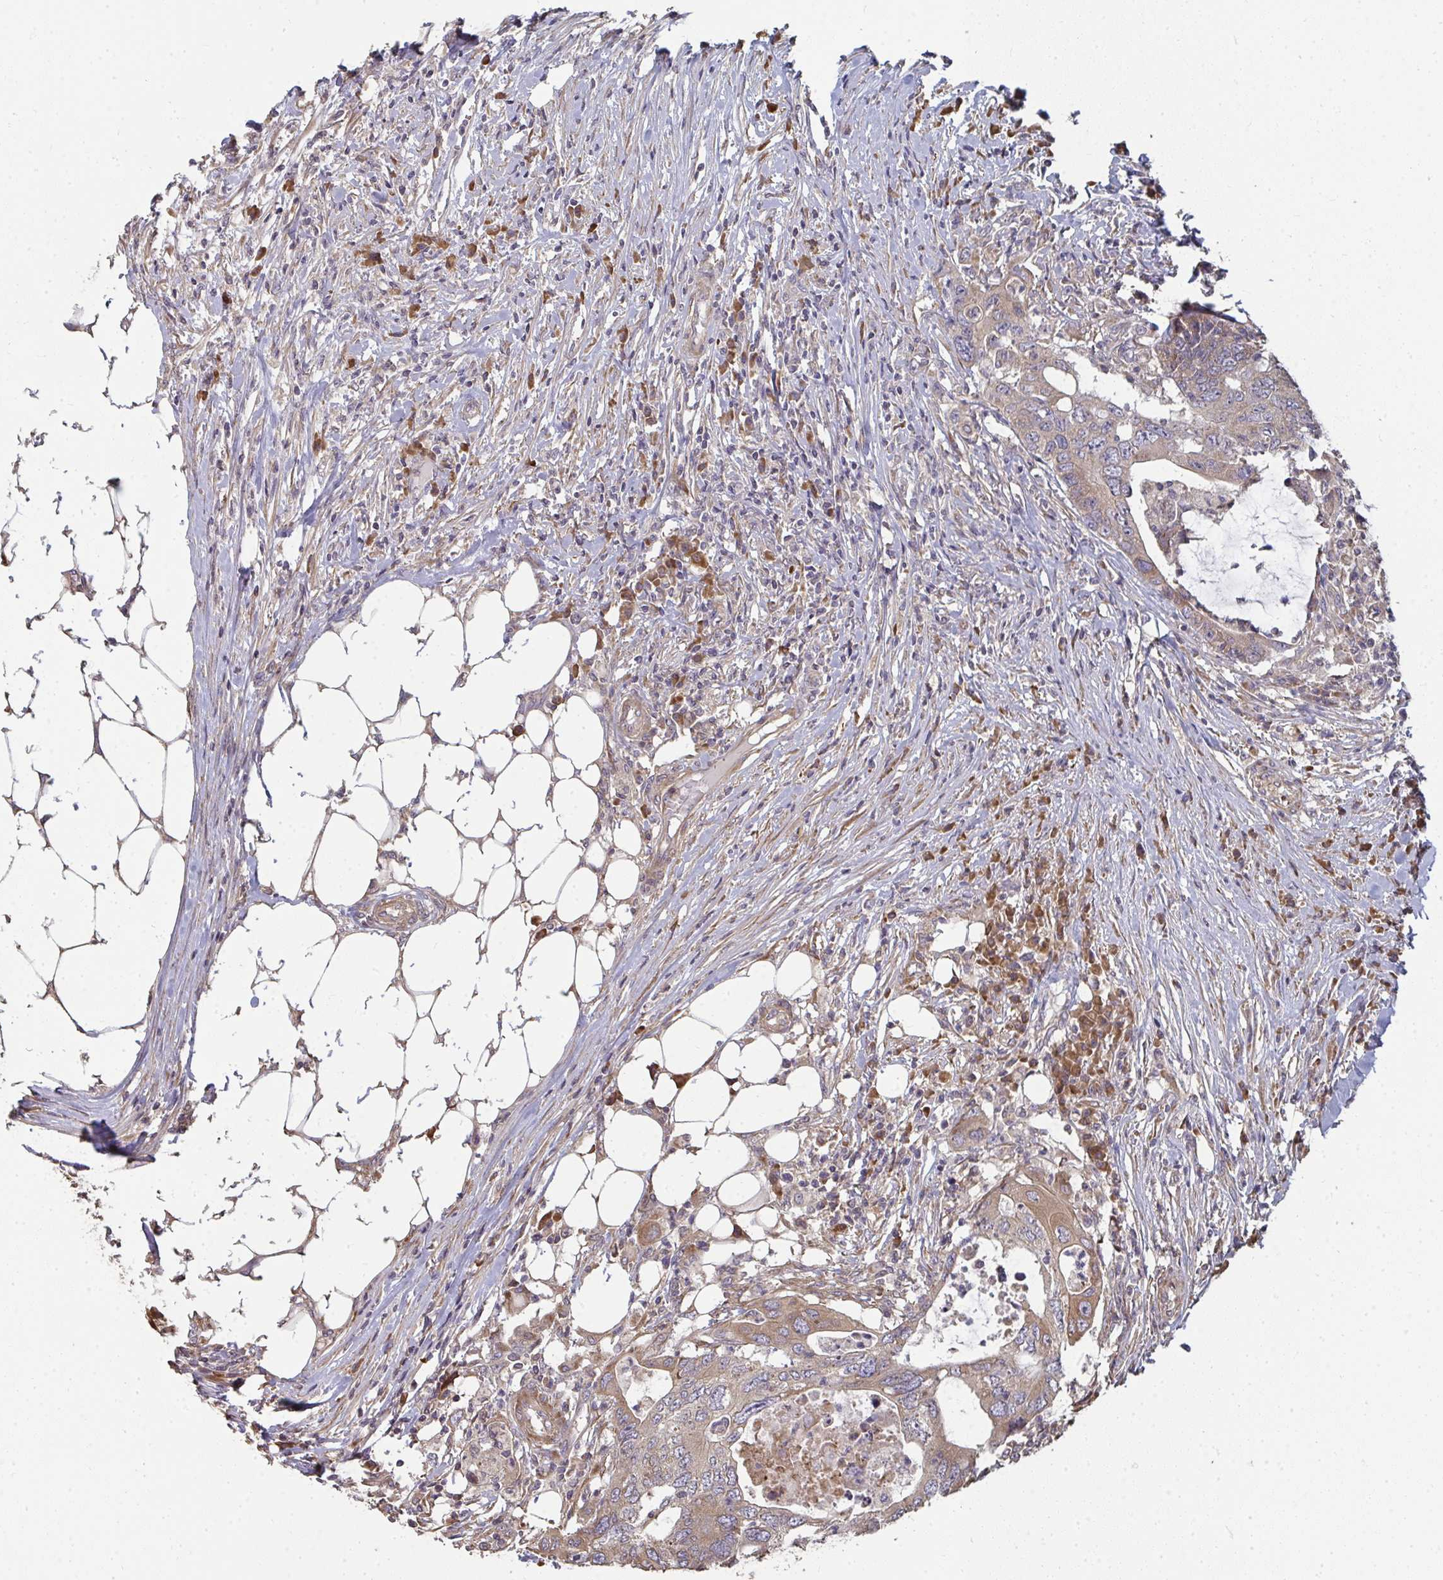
{"staining": {"intensity": "moderate", "quantity": ">75%", "location": "cytoplasmic/membranous"}, "tissue": "colorectal cancer", "cell_type": "Tumor cells", "image_type": "cancer", "snomed": [{"axis": "morphology", "description": "Adenocarcinoma, NOS"}, {"axis": "topography", "description": "Colon"}], "caption": "Adenocarcinoma (colorectal) tissue exhibits moderate cytoplasmic/membranous positivity in about >75% of tumor cells, visualized by immunohistochemistry.", "gene": "ZFYVE28", "patient": {"sex": "male", "age": 71}}